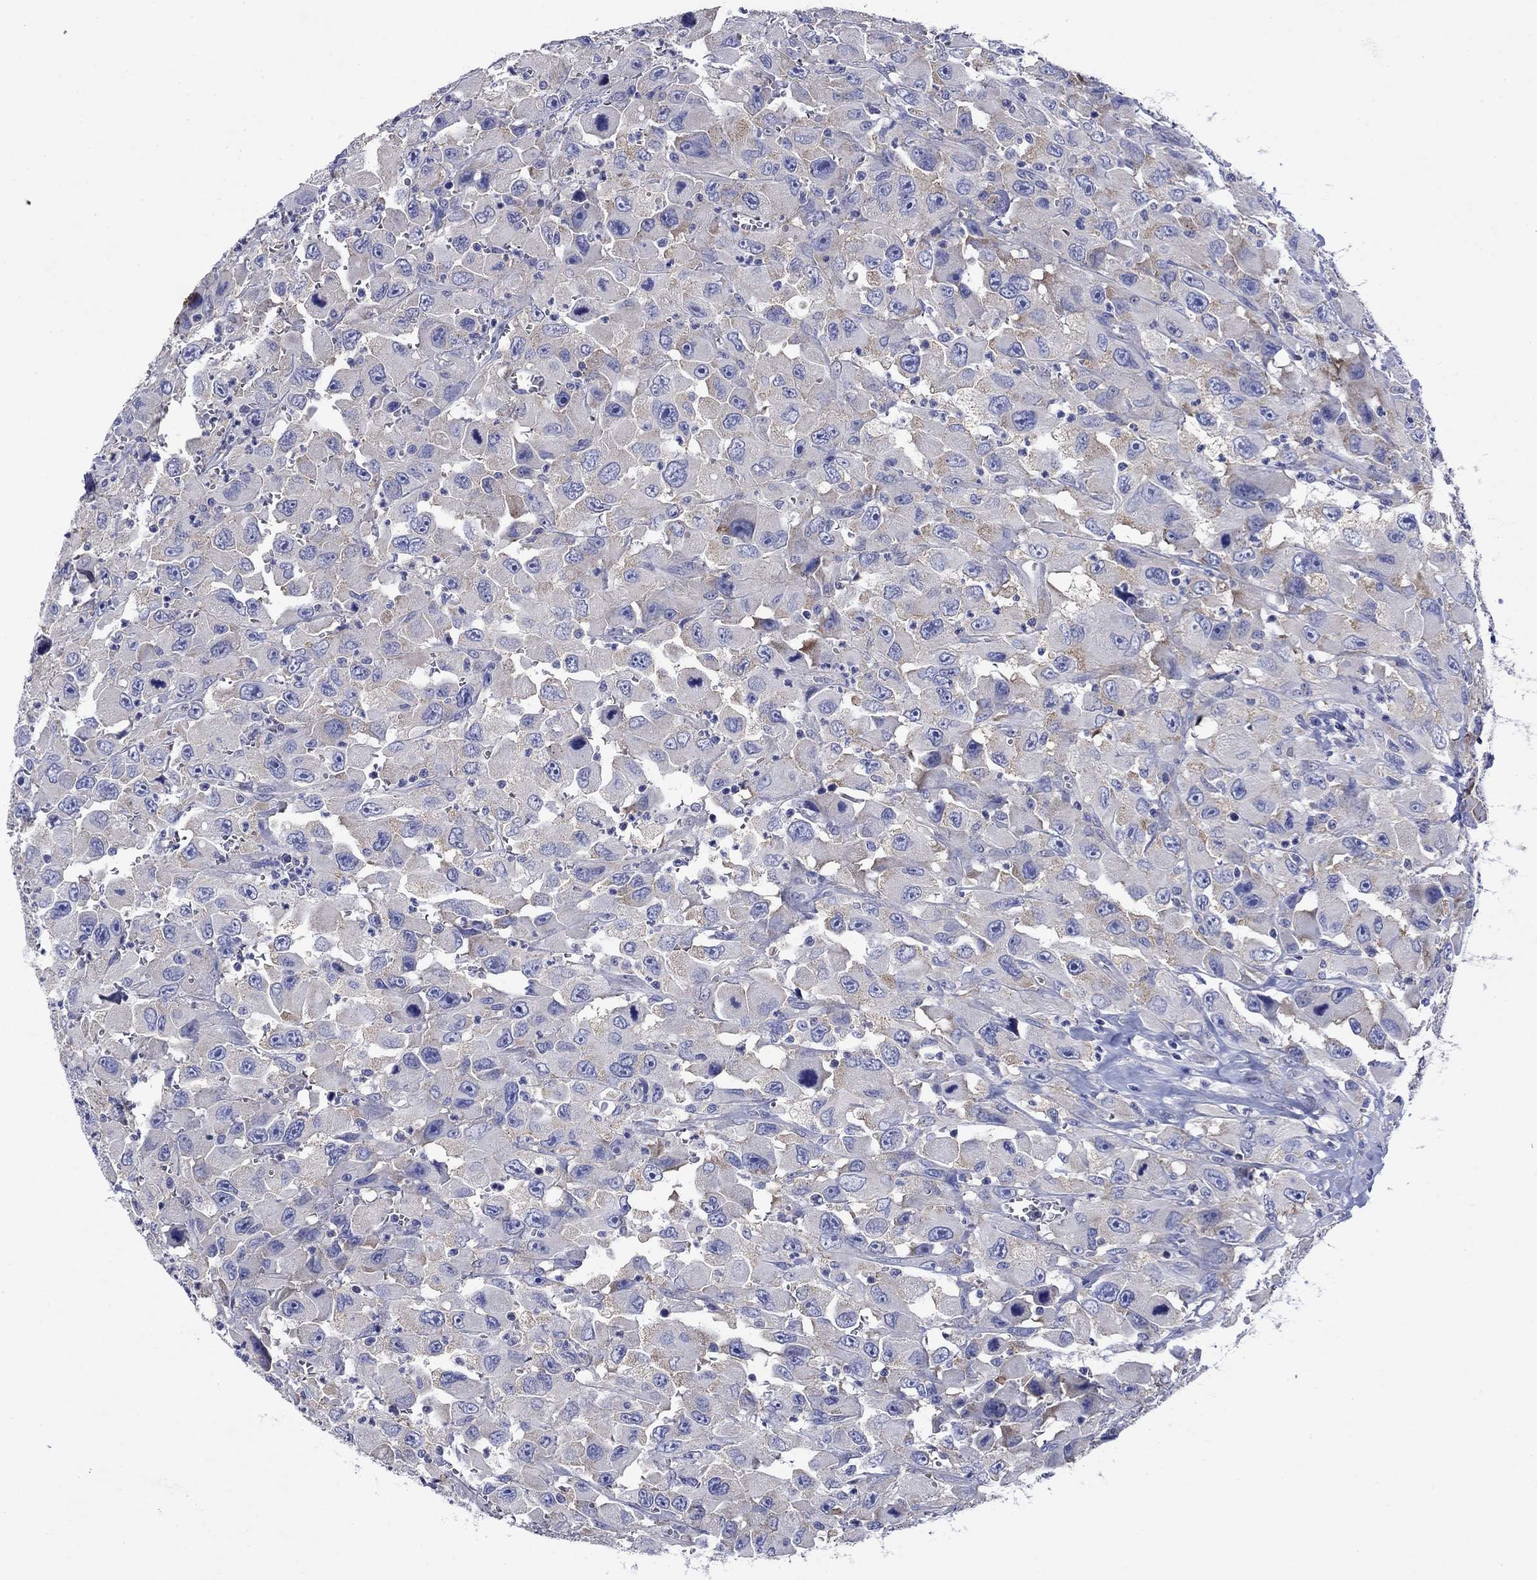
{"staining": {"intensity": "moderate", "quantity": "<25%", "location": "cytoplasmic/membranous"}, "tissue": "head and neck cancer", "cell_type": "Tumor cells", "image_type": "cancer", "snomed": [{"axis": "morphology", "description": "Squamous cell carcinoma, NOS"}, {"axis": "morphology", "description": "Squamous cell carcinoma, metastatic, NOS"}, {"axis": "topography", "description": "Oral tissue"}, {"axis": "topography", "description": "Head-Neck"}], "caption": "Head and neck cancer stained with a protein marker demonstrates moderate staining in tumor cells.", "gene": "SULT2B1", "patient": {"sex": "female", "age": 85}}